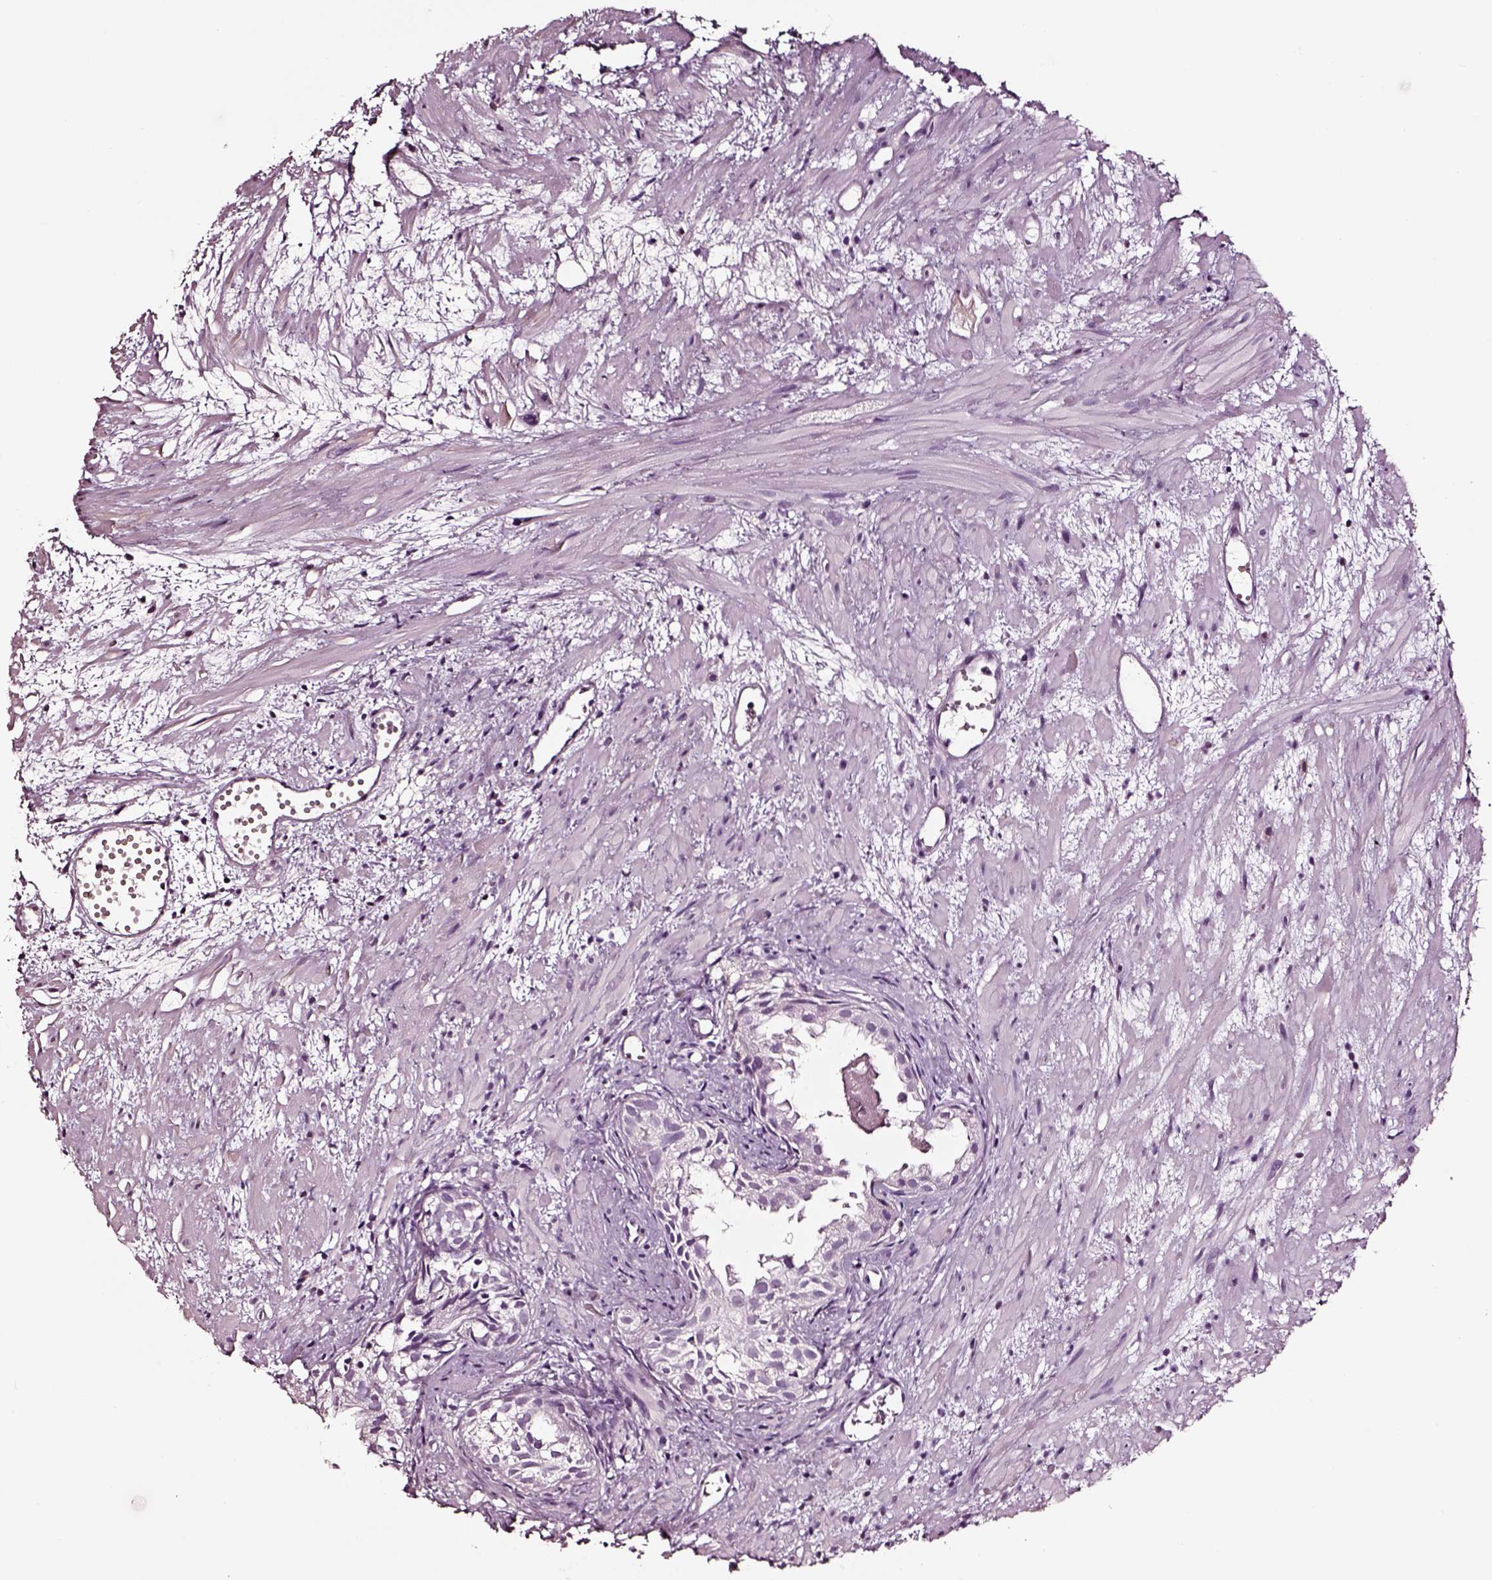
{"staining": {"intensity": "negative", "quantity": "none", "location": "none"}, "tissue": "prostate cancer", "cell_type": "Tumor cells", "image_type": "cancer", "snomed": [{"axis": "morphology", "description": "Adenocarcinoma, High grade"}, {"axis": "topography", "description": "Prostate"}], "caption": "There is no significant expression in tumor cells of high-grade adenocarcinoma (prostate).", "gene": "SMIM17", "patient": {"sex": "male", "age": 79}}